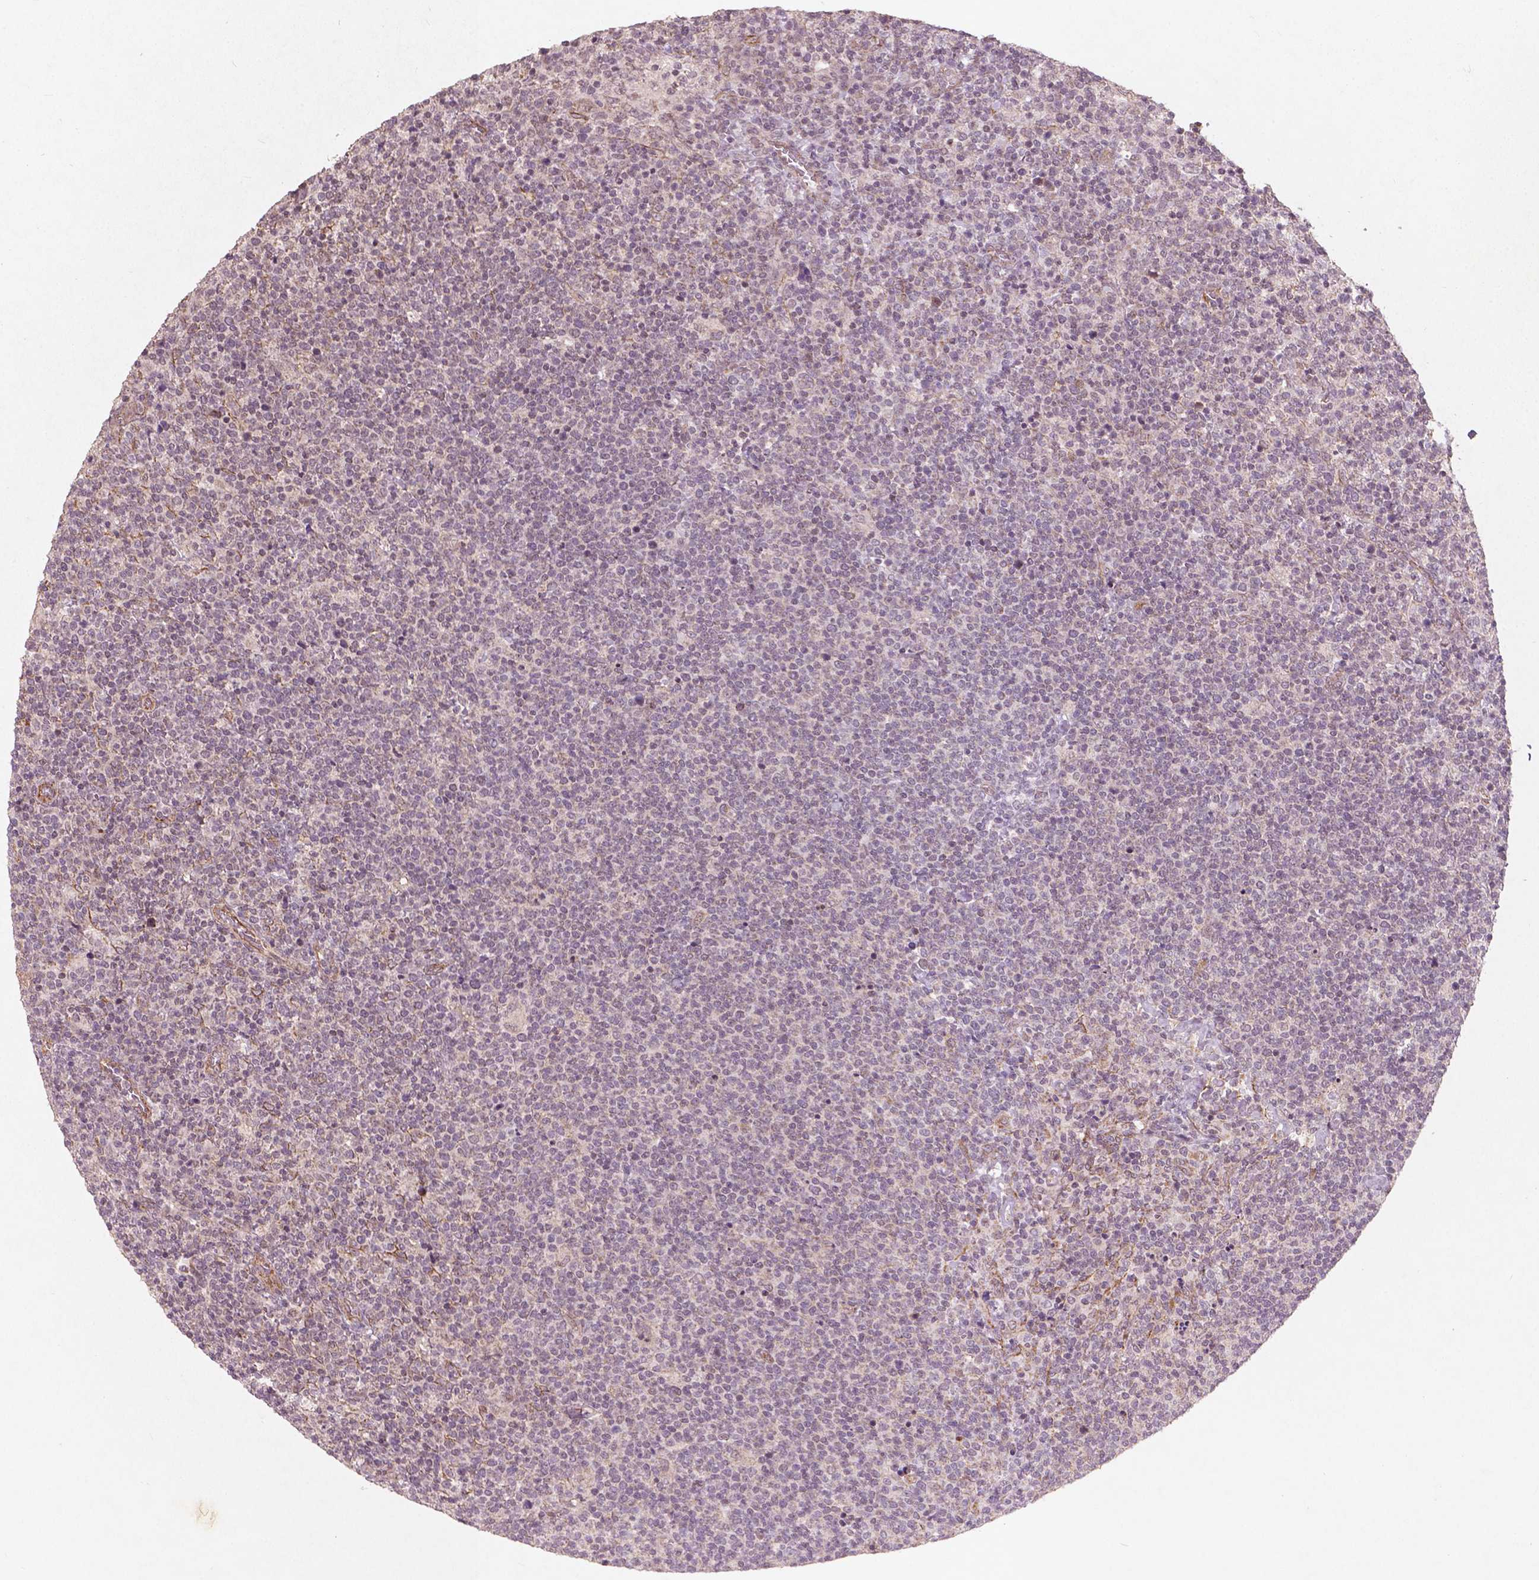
{"staining": {"intensity": "negative", "quantity": "none", "location": "none"}, "tissue": "lymphoma", "cell_type": "Tumor cells", "image_type": "cancer", "snomed": [{"axis": "morphology", "description": "Malignant lymphoma, non-Hodgkin's type, High grade"}, {"axis": "topography", "description": "Lymph node"}], "caption": "Human high-grade malignant lymphoma, non-Hodgkin's type stained for a protein using immunohistochemistry displays no positivity in tumor cells.", "gene": "SMAD2", "patient": {"sex": "male", "age": 61}}